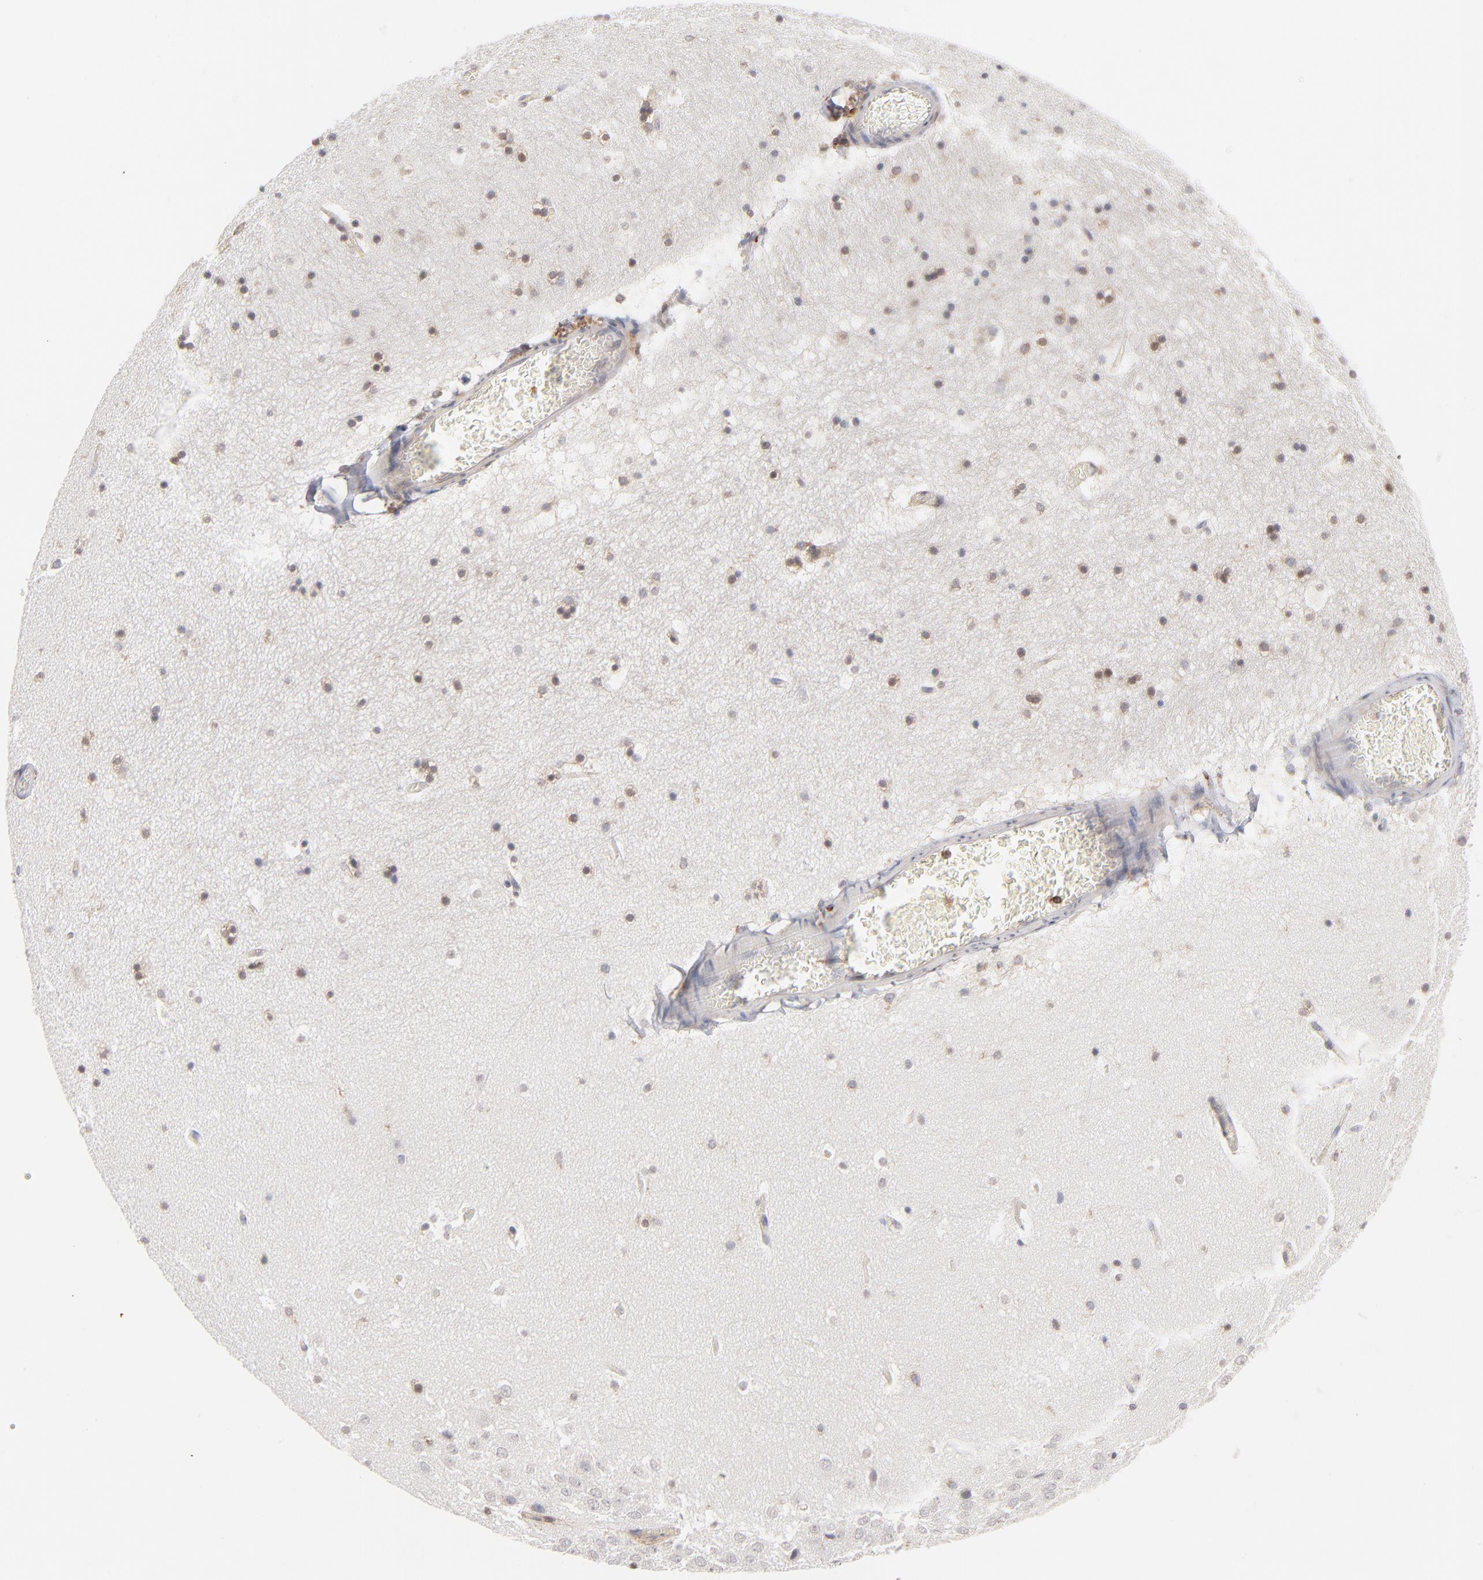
{"staining": {"intensity": "negative", "quantity": "none", "location": "none"}, "tissue": "hippocampus", "cell_type": "Glial cells", "image_type": "normal", "snomed": [{"axis": "morphology", "description": "Normal tissue, NOS"}, {"axis": "topography", "description": "Hippocampus"}], "caption": "IHC micrograph of benign human hippocampus stained for a protein (brown), which displays no expression in glial cells.", "gene": "WIPF1", "patient": {"sex": "male", "age": 45}}